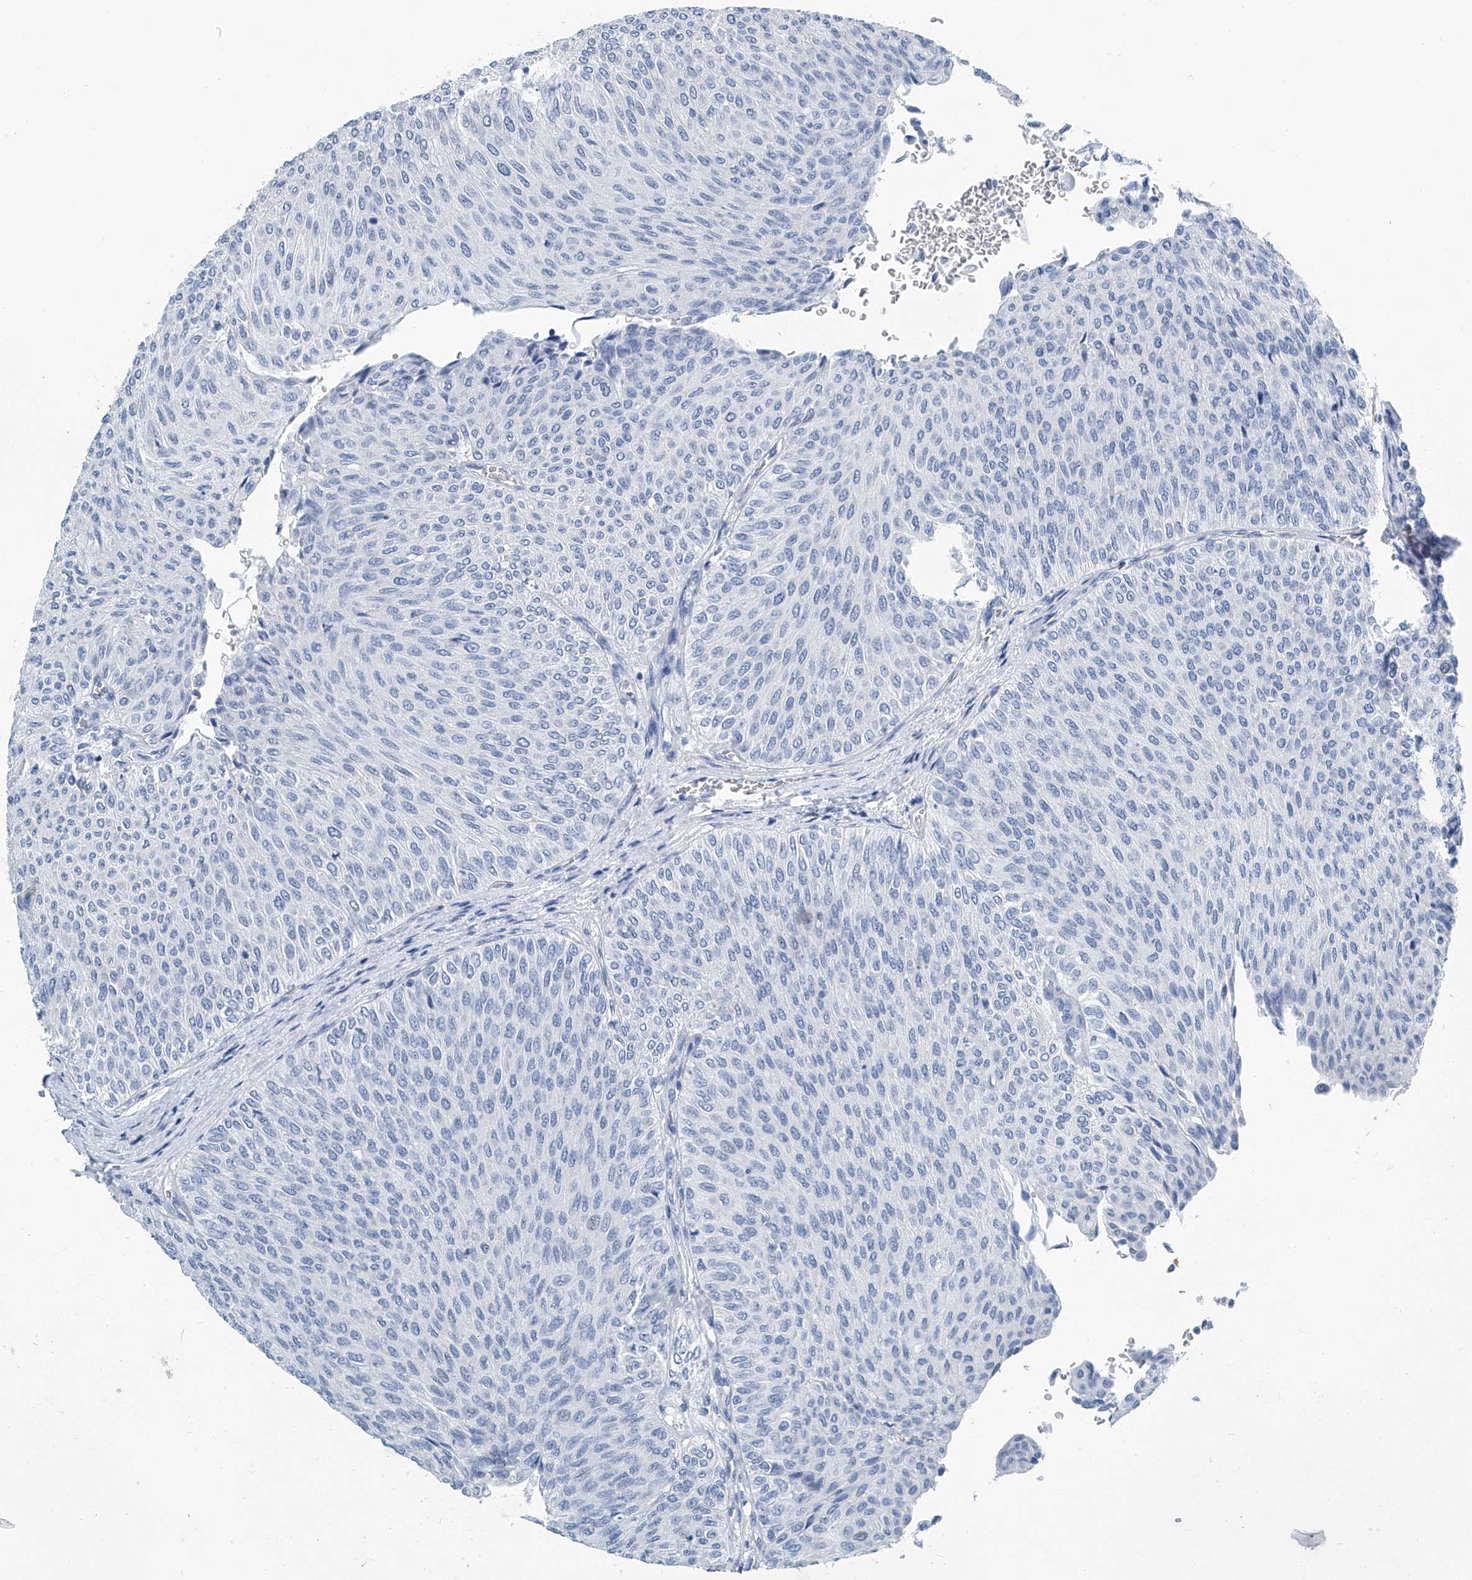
{"staining": {"intensity": "negative", "quantity": "none", "location": "none"}, "tissue": "urothelial cancer", "cell_type": "Tumor cells", "image_type": "cancer", "snomed": [{"axis": "morphology", "description": "Urothelial carcinoma, Low grade"}, {"axis": "topography", "description": "Urinary bladder"}], "caption": "Tumor cells are negative for protein expression in human urothelial cancer.", "gene": "CYP2A7", "patient": {"sex": "male", "age": 78}}